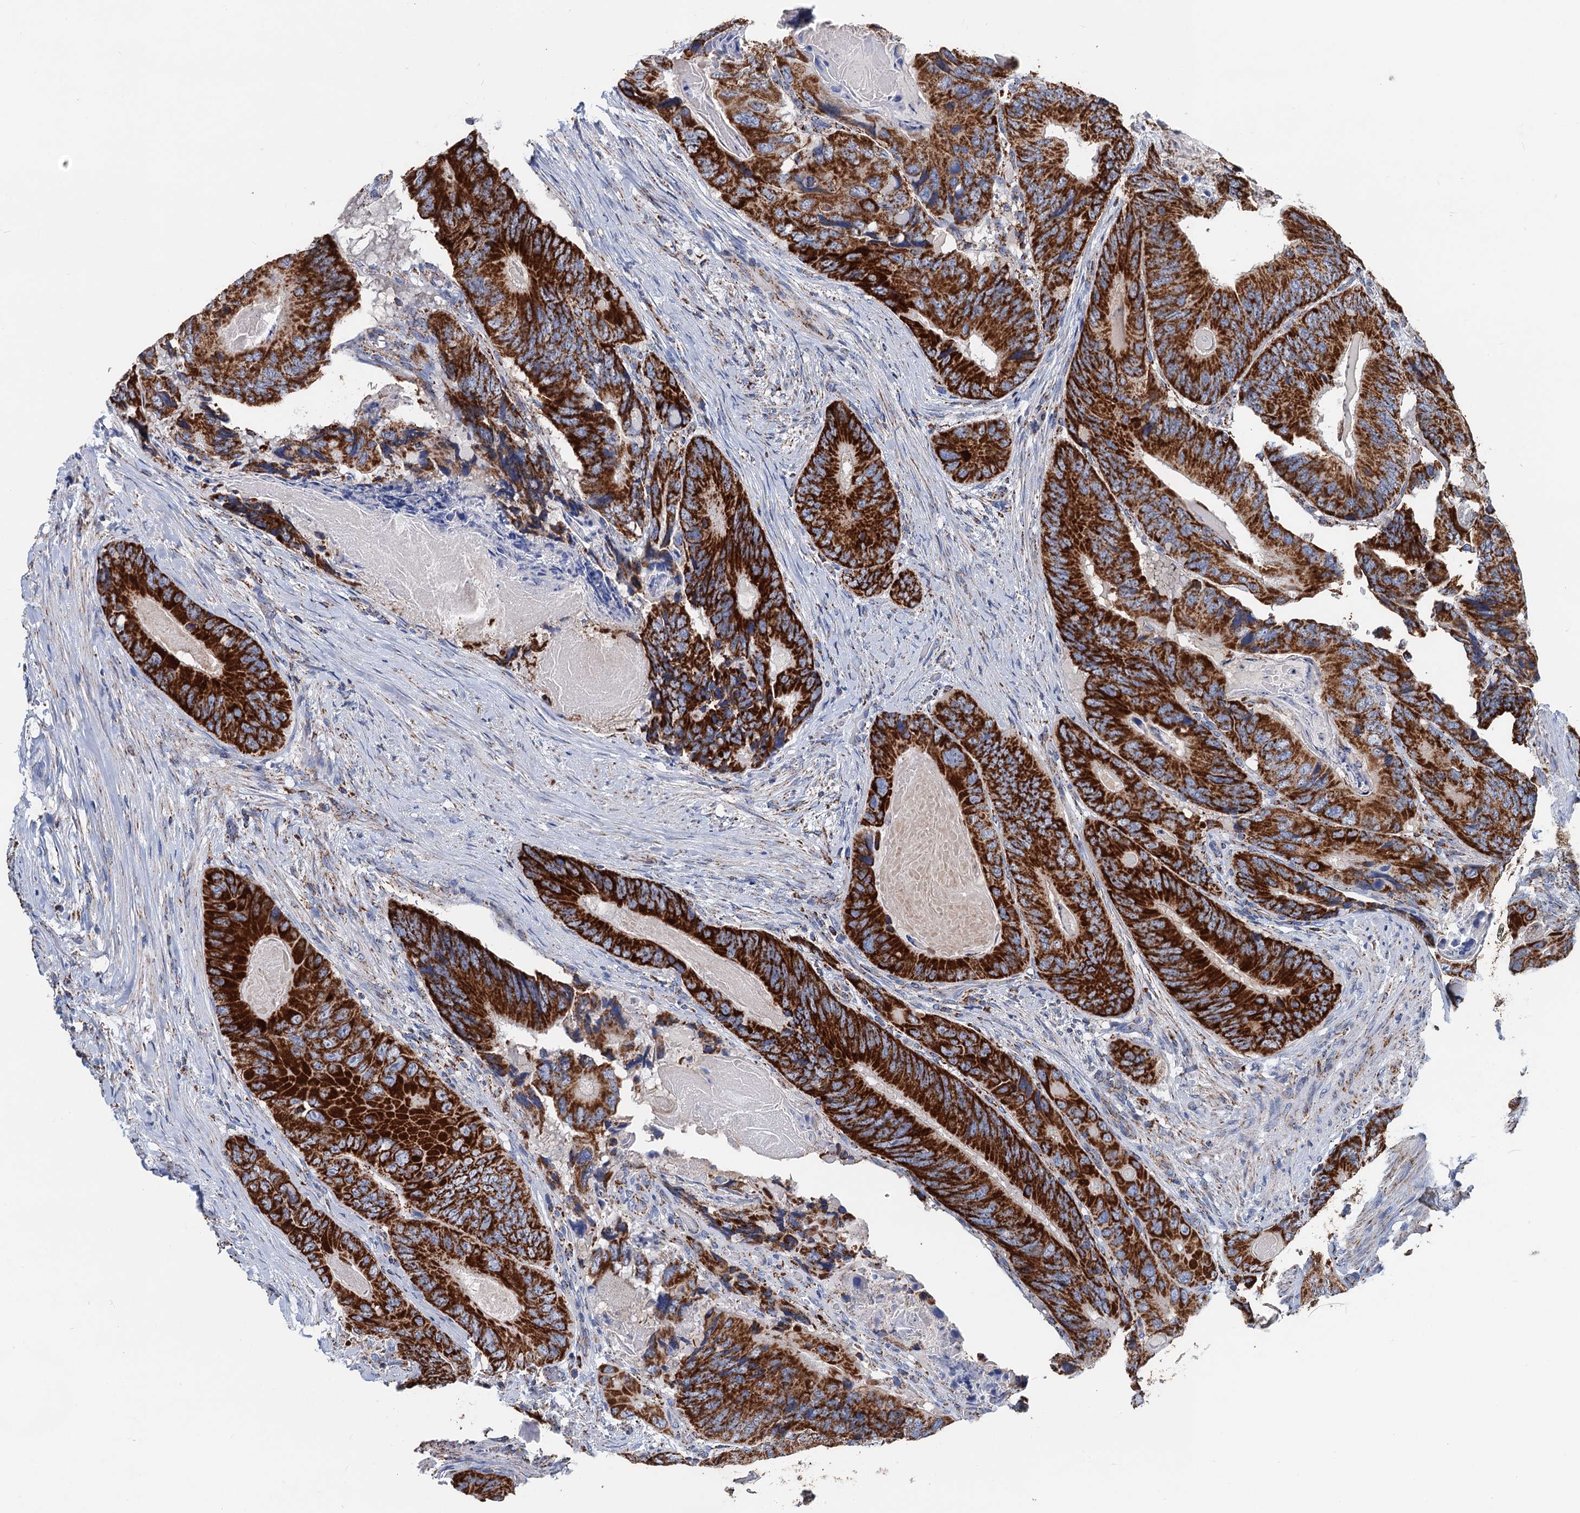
{"staining": {"intensity": "strong", "quantity": ">75%", "location": "cytoplasmic/membranous"}, "tissue": "colorectal cancer", "cell_type": "Tumor cells", "image_type": "cancer", "snomed": [{"axis": "morphology", "description": "Adenocarcinoma, NOS"}, {"axis": "topography", "description": "Colon"}], "caption": "There is high levels of strong cytoplasmic/membranous staining in tumor cells of colorectal cancer (adenocarcinoma), as demonstrated by immunohistochemical staining (brown color).", "gene": "IVD", "patient": {"sex": "male", "age": 84}}